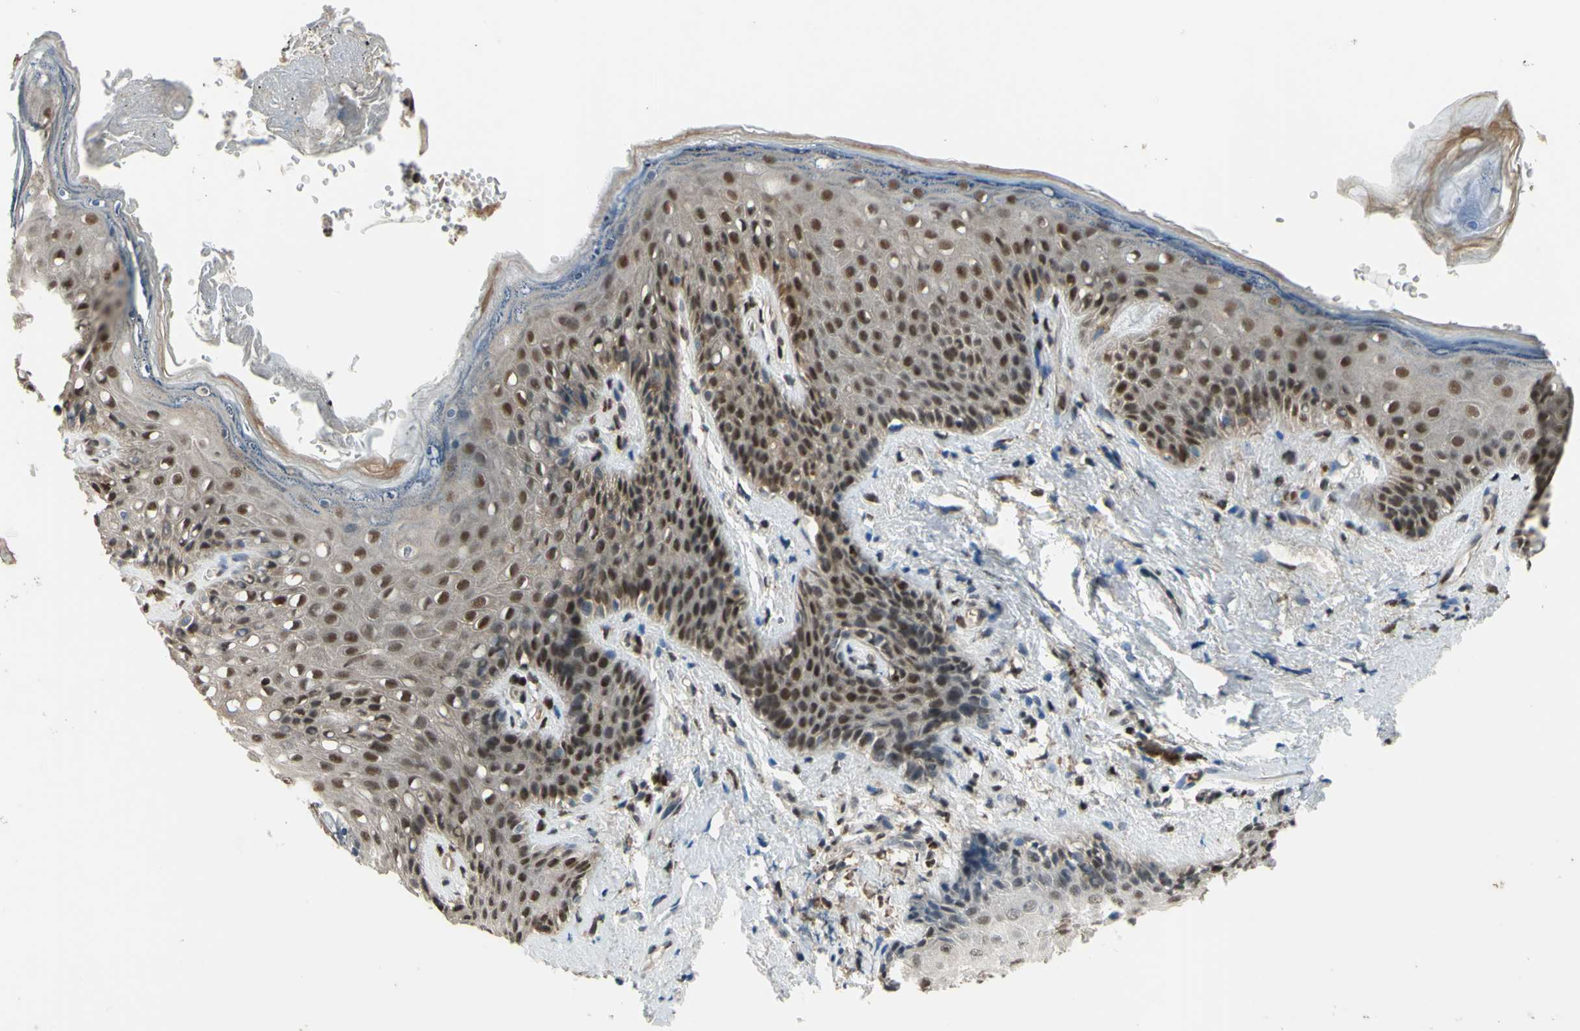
{"staining": {"intensity": "moderate", "quantity": ">75%", "location": "cytoplasmic/membranous,nuclear"}, "tissue": "skin", "cell_type": "Epidermal cells", "image_type": "normal", "snomed": [{"axis": "morphology", "description": "Normal tissue, NOS"}, {"axis": "topography", "description": "Anal"}], "caption": "Skin stained with a brown dye exhibits moderate cytoplasmic/membranous,nuclear positive staining in approximately >75% of epidermal cells.", "gene": "FKBP5", "patient": {"sex": "female", "age": 46}}